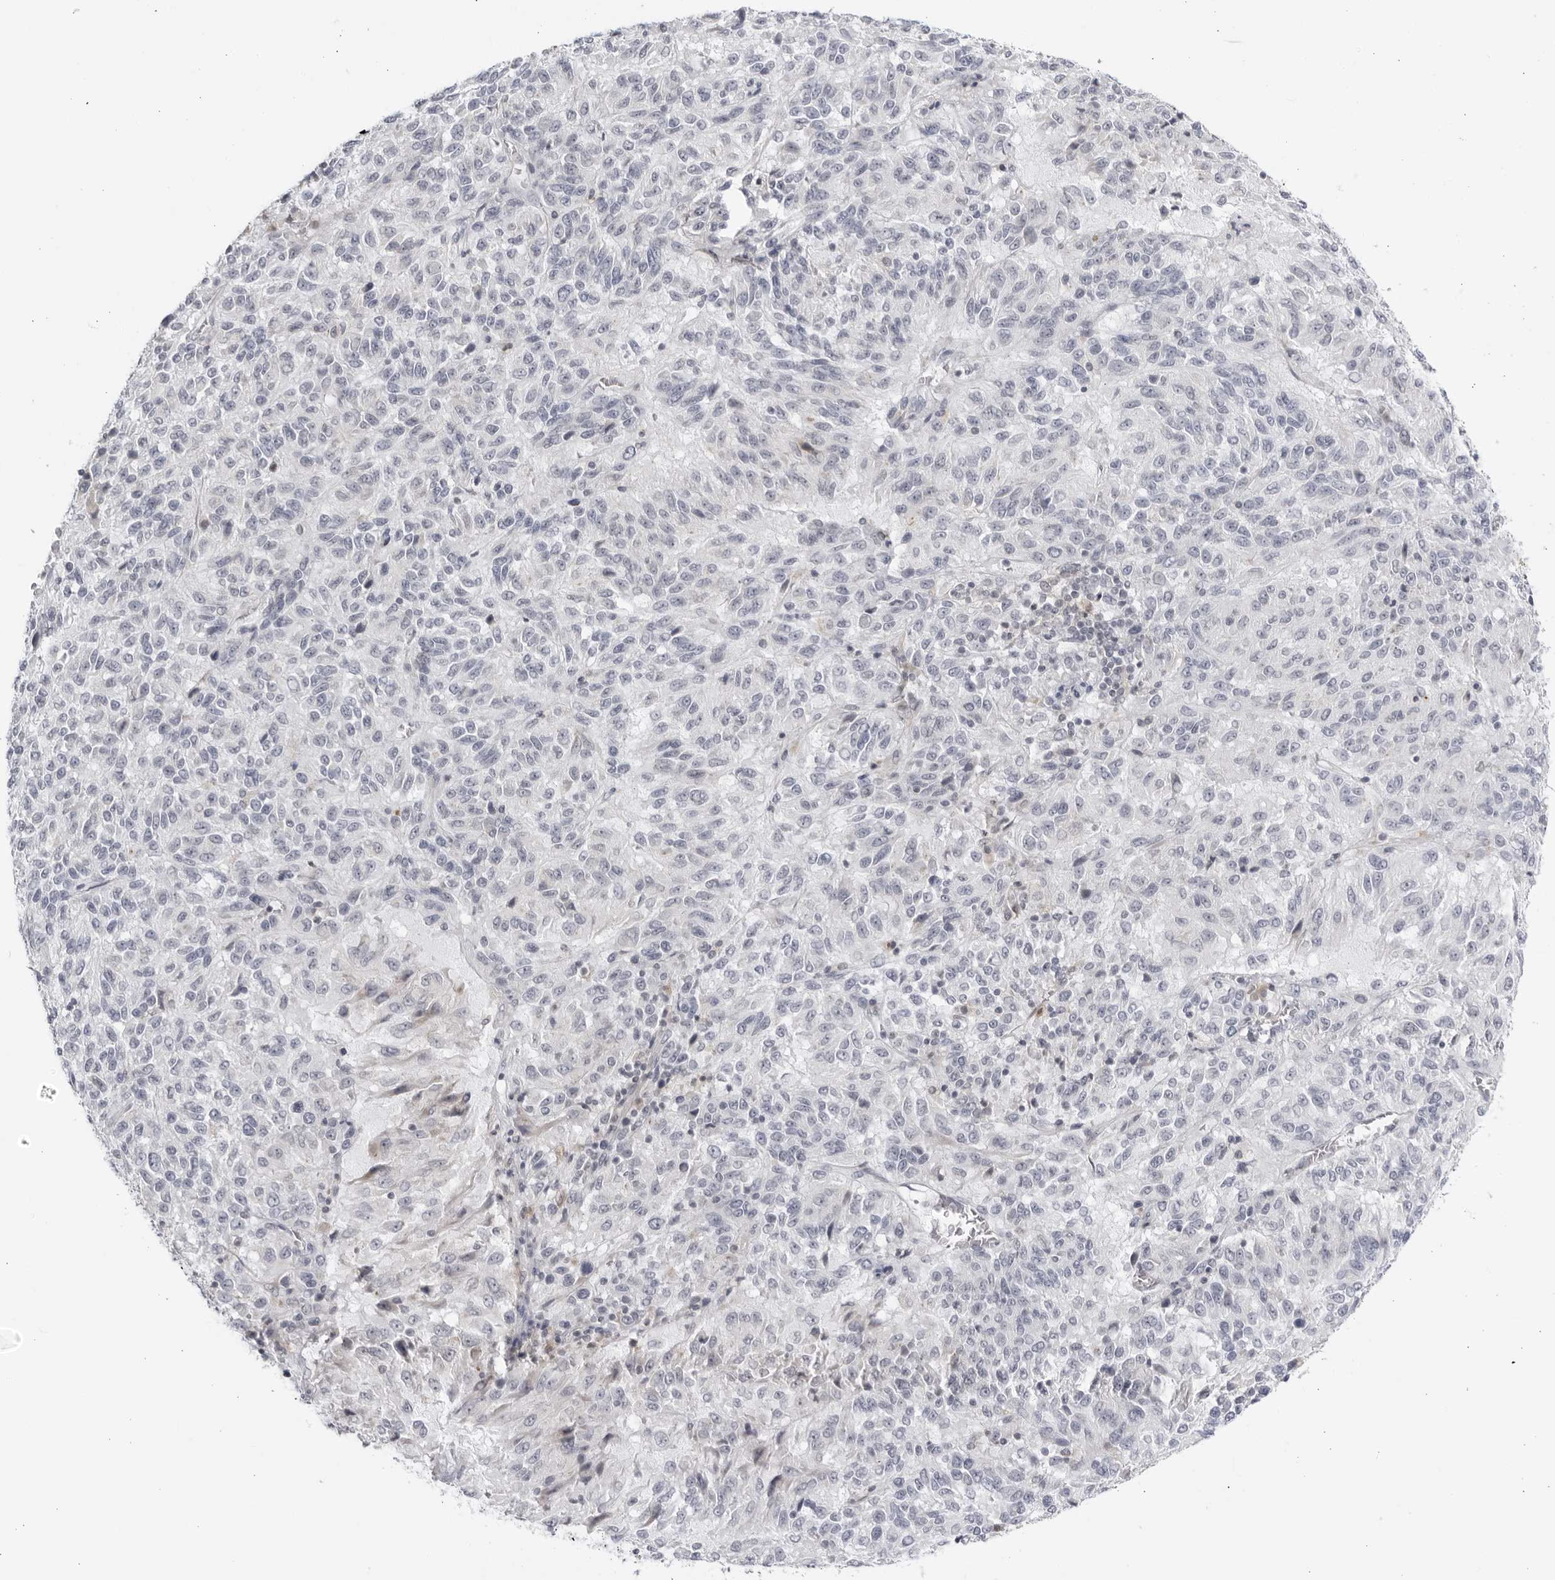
{"staining": {"intensity": "negative", "quantity": "none", "location": "none"}, "tissue": "melanoma", "cell_type": "Tumor cells", "image_type": "cancer", "snomed": [{"axis": "morphology", "description": "Malignant melanoma, Metastatic site"}, {"axis": "topography", "description": "Lung"}], "caption": "The IHC micrograph has no significant positivity in tumor cells of melanoma tissue.", "gene": "CNBD1", "patient": {"sex": "male", "age": 64}}